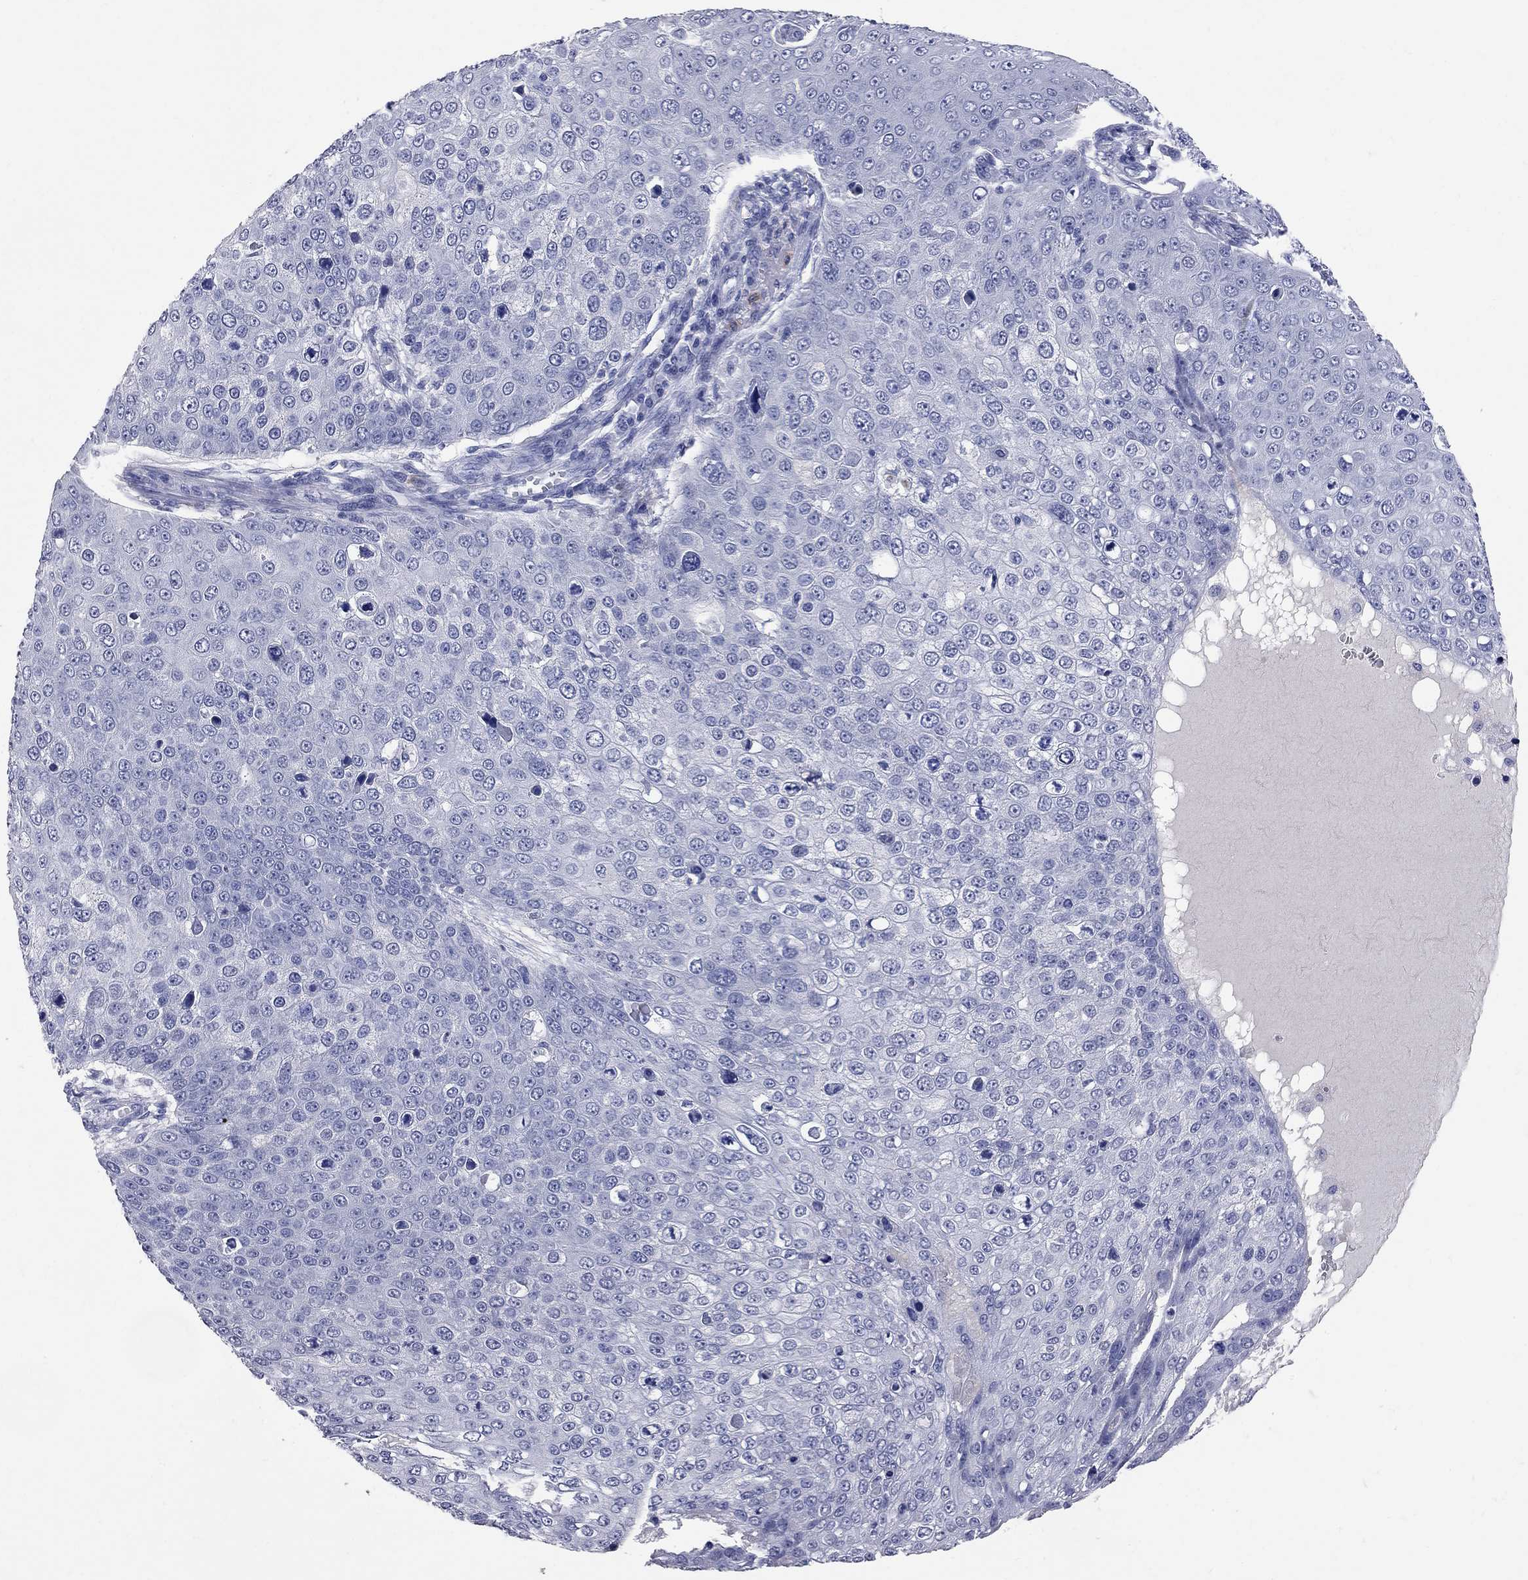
{"staining": {"intensity": "negative", "quantity": "none", "location": "none"}, "tissue": "skin cancer", "cell_type": "Tumor cells", "image_type": "cancer", "snomed": [{"axis": "morphology", "description": "Squamous cell carcinoma, NOS"}, {"axis": "topography", "description": "Skin"}], "caption": "Immunohistochemistry (IHC) histopathology image of neoplastic tissue: human squamous cell carcinoma (skin) stained with DAB (3,3'-diaminobenzidine) demonstrates no significant protein positivity in tumor cells.", "gene": "FAM221B", "patient": {"sex": "male", "age": 71}}